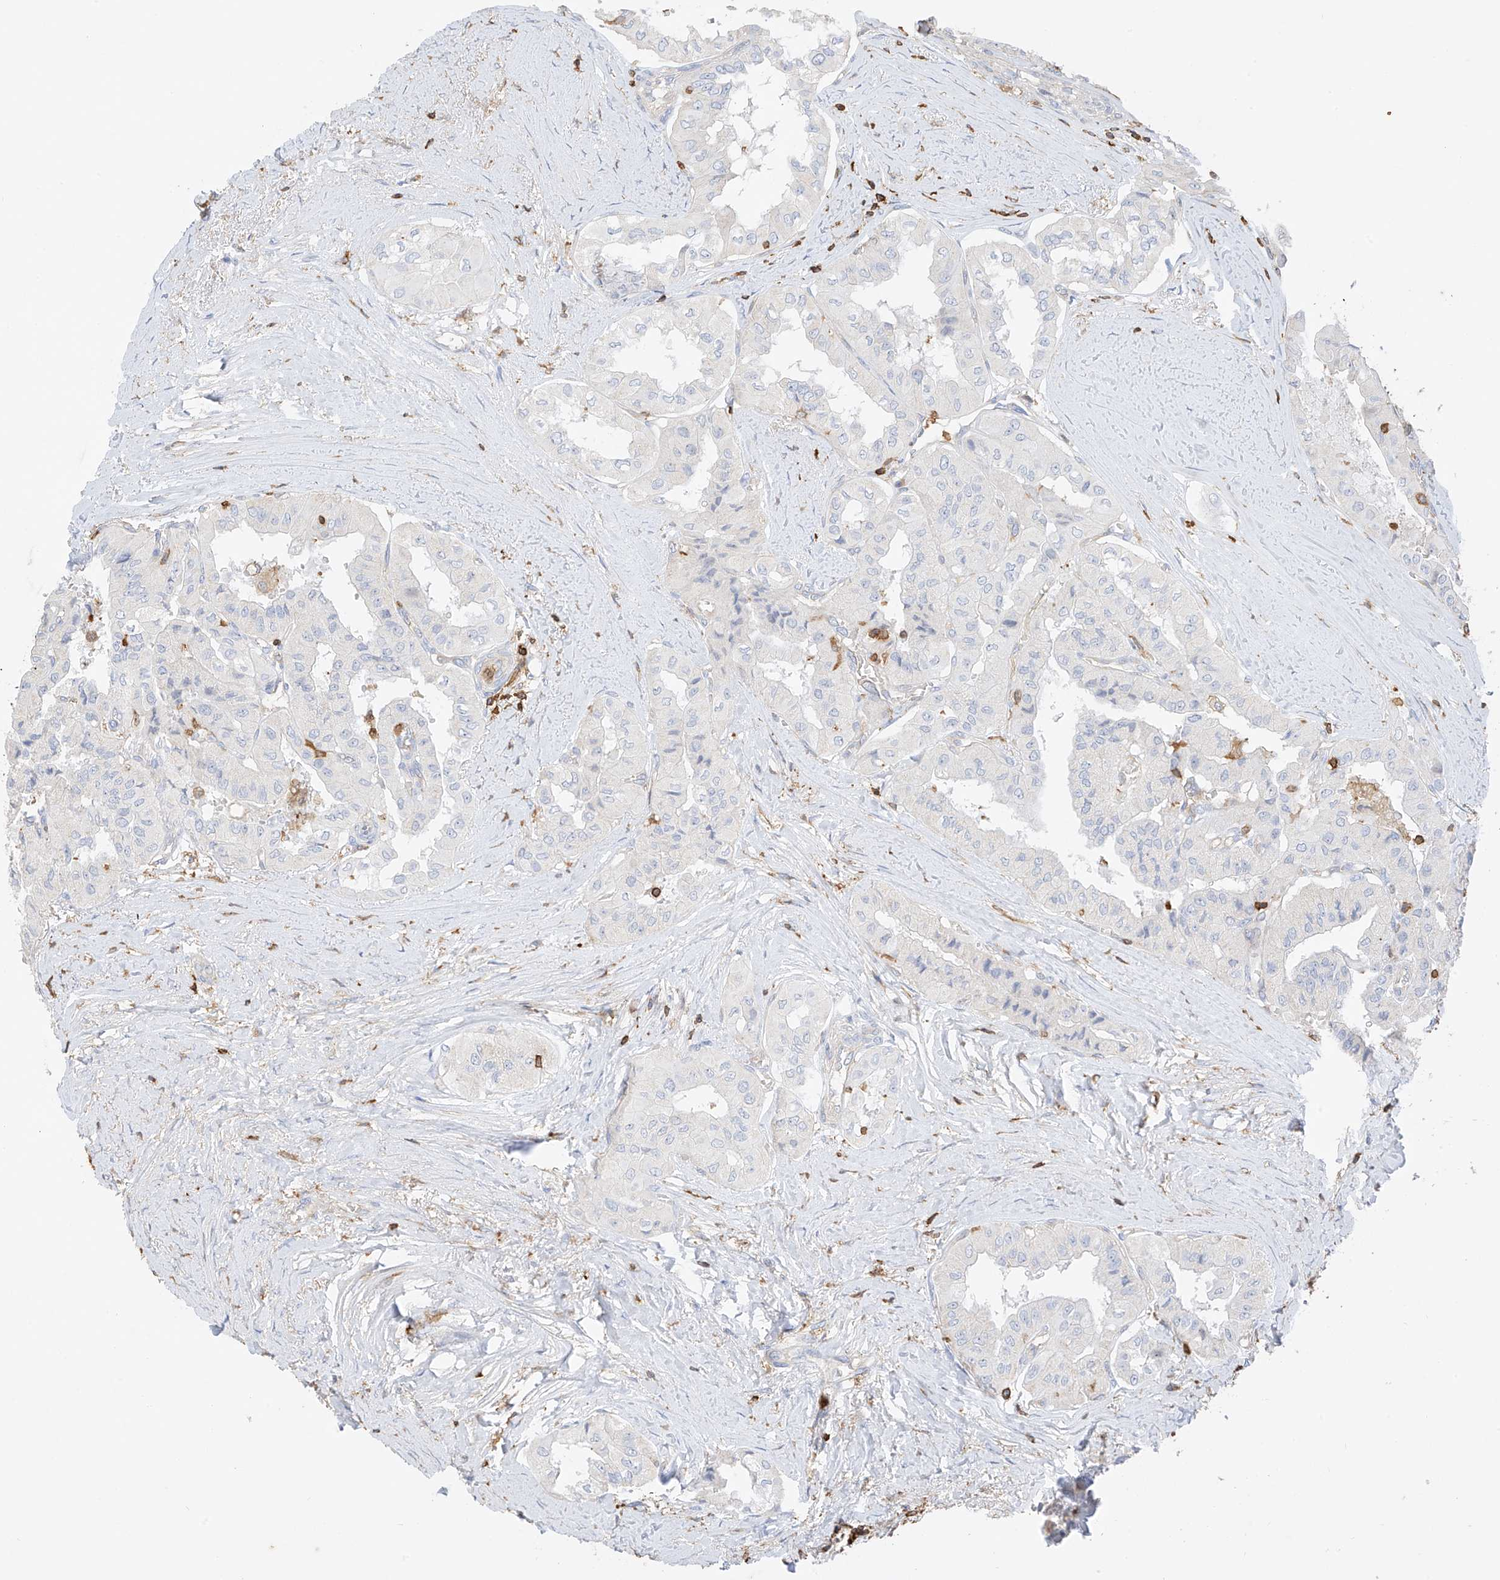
{"staining": {"intensity": "negative", "quantity": "none", "location": "none"}, "tissue": "thyroid cancer", "cell_type": "Tumor cells", "image_type": "cancer", "snomed": [{"axis": "morphology", "description": "Papillary adenocarcinoma, NOS"}, {"axis": "topography", "description": "Thyroid gland"}], "caption": "A micrograph of human thyroid cancer (papillary adenocarcinoma) is negative for staining in tumor cells.", "gene": "ARHGAP25", "patient": {"sex": "female", "age": 59}}